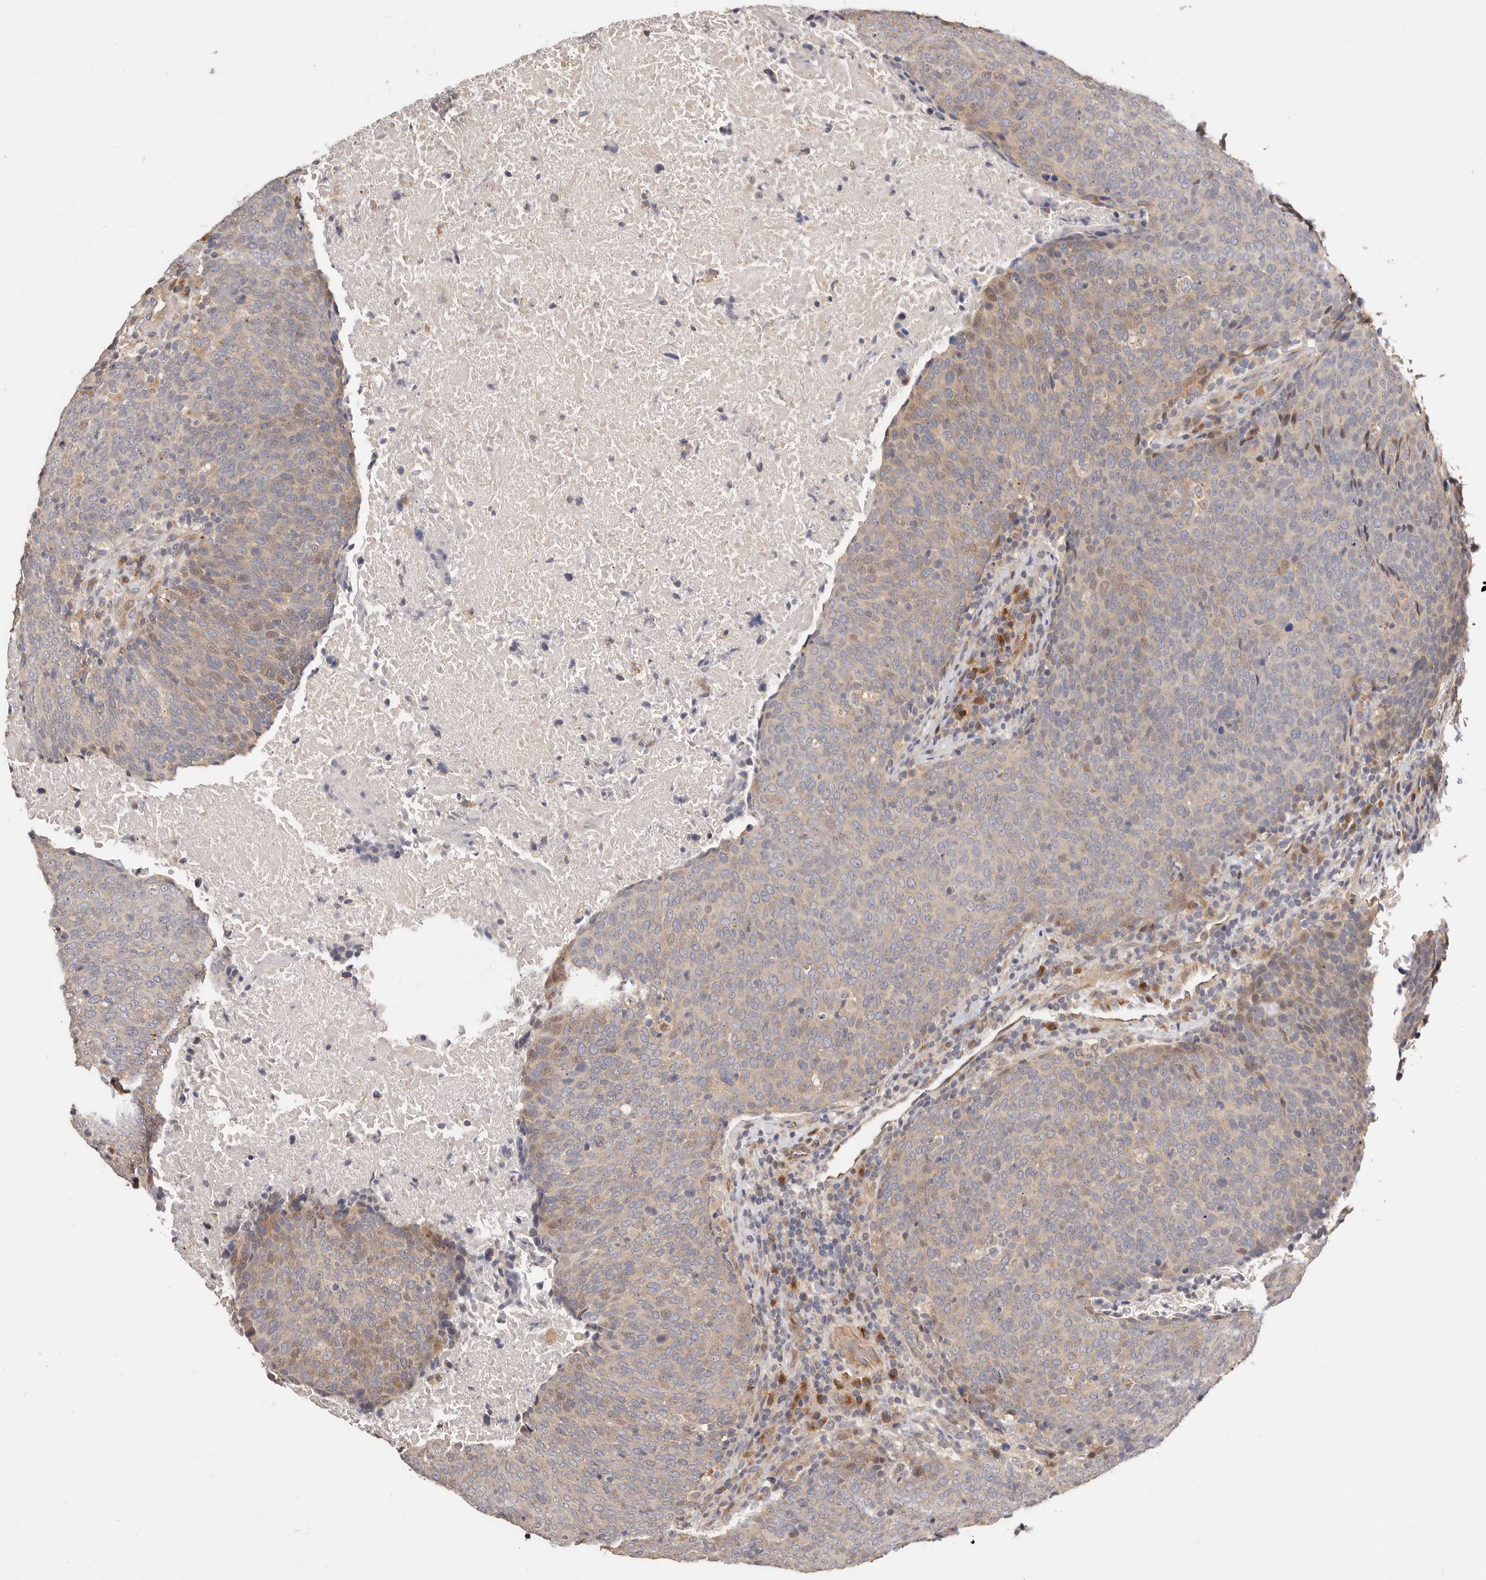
{"staining": {"intensity": "weak", "quantity": "25%-75%", "location": "cytoplasmic/membranous"}, "tissue": "head and neck cancer", "cell_type": "Tumor cells", "image_type": "cancer", "snomed": [{"axis": "morphology", "description": "Squamous cell carcinoma, NOS"}, {"axis": "morphology", "description": "Squamous cell carcinoma, metastatic, NOS"}, {"axis": "topography", "description": "Lymph node"}, {"axis": "topography", "description": "Head-Neck"}], "caption": "The image shows a brown stain indicating the presence of a protein in the cytoplasmic/membranous of tumor cells in head and neck cancer (squamous cell carcinoma).", "gene": "USP33", "patient": {"sex": "male", "age": 62}}